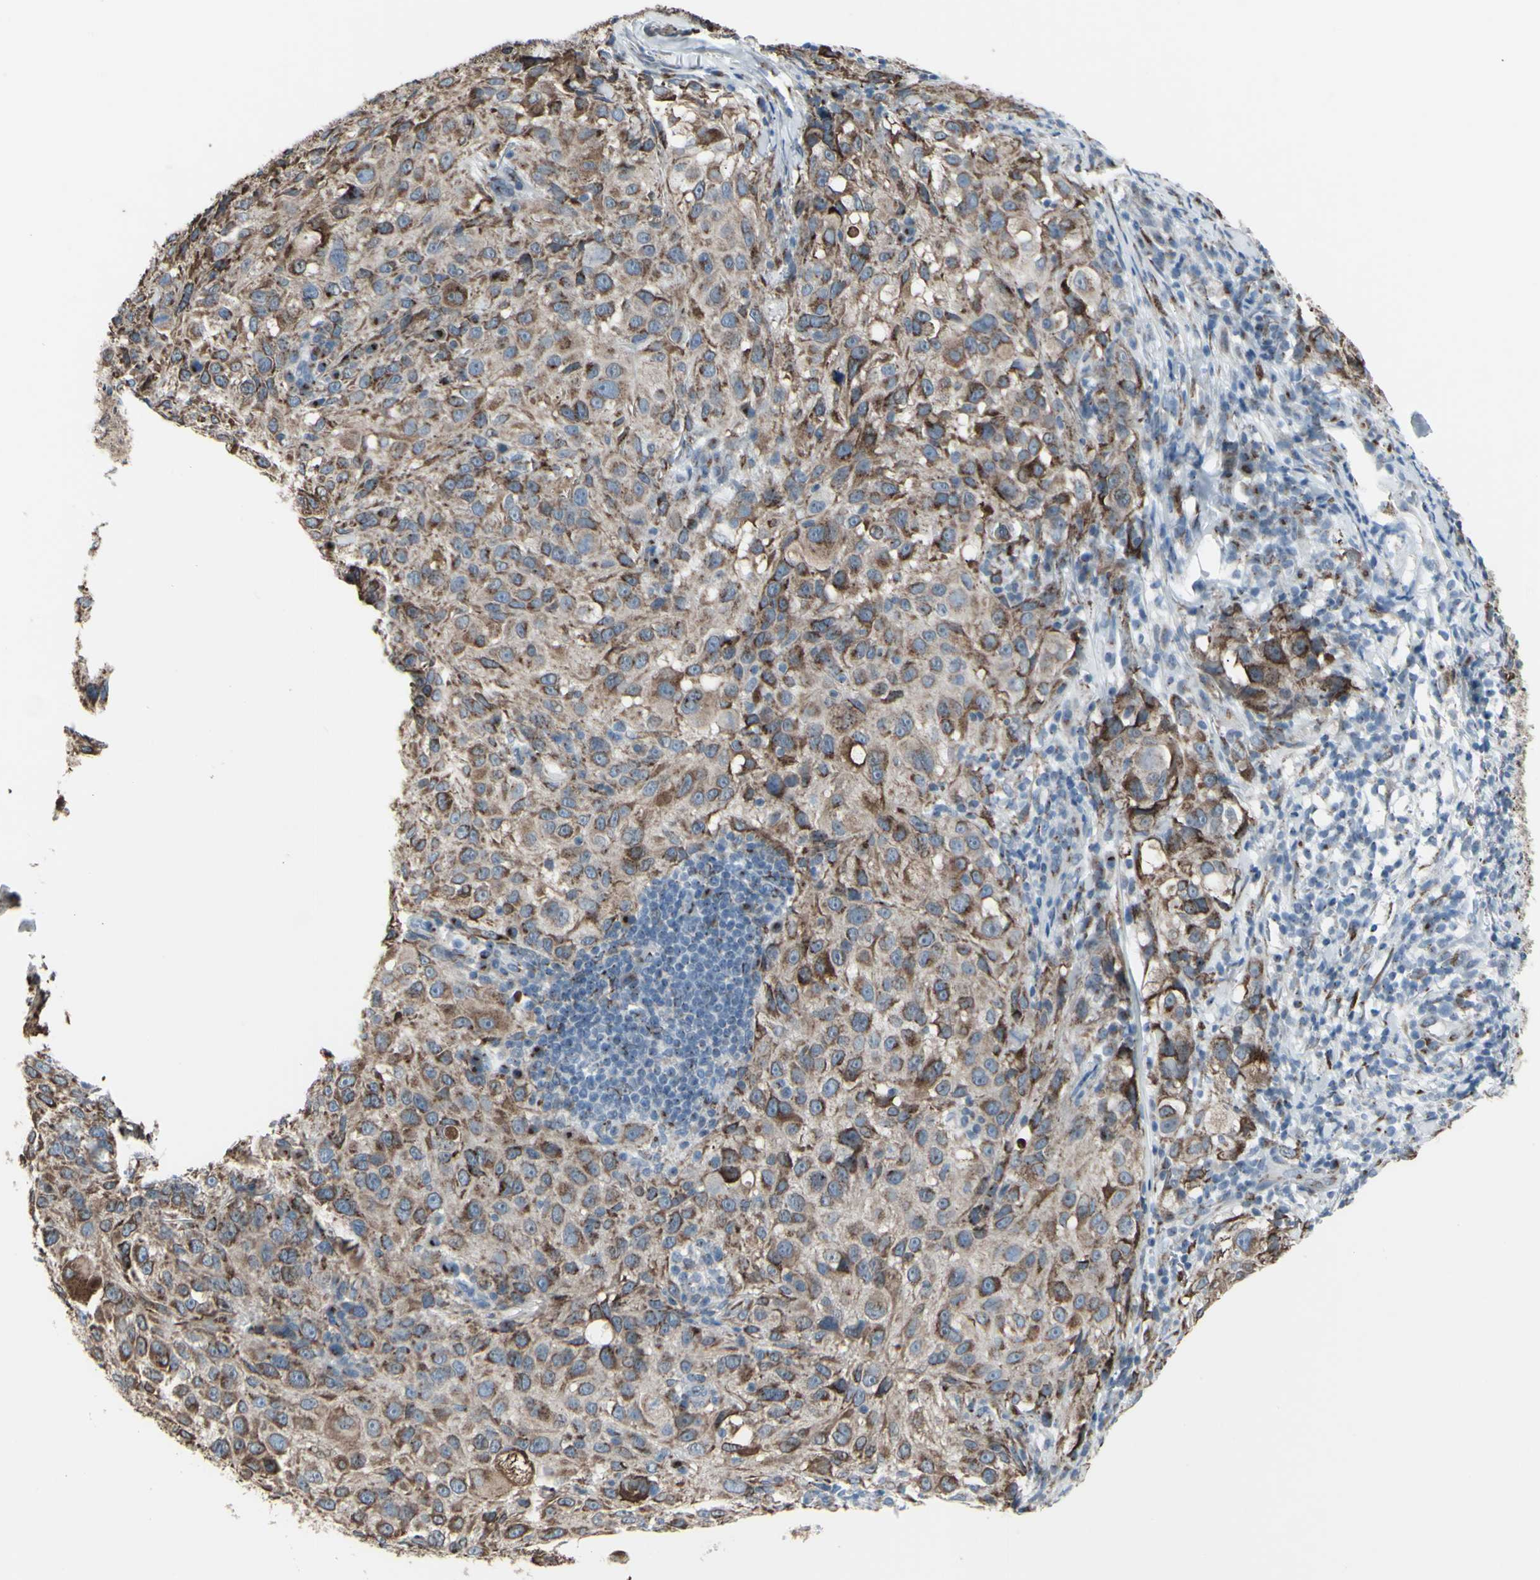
{"staining": {"intensity": "strong", "quantity": ">75%", "location": "cytoplasmic/membranous"}, "tissue": "melanoma", "cell_type": "Tumor cells", "image_type": "cancer", "snomed": [{"axis": "morphology", "description": "Necrosis, NOS"}, {"axis": "morphology", "description": "Malignant melanoma, NOS"}, {"axis": "topography", "description": "Skin"}], "caption": "IHC image of neoplastic tissue: melanoma stained using immunohistochemistry shows high levels of strong protein expression localized specifically in the cytoplasmic/membranous of tumor cells, appearing as a cytoplasmic/membranous brown color.", "gene": "GLG1", "patient": {"sex": "female", "age": 87}}